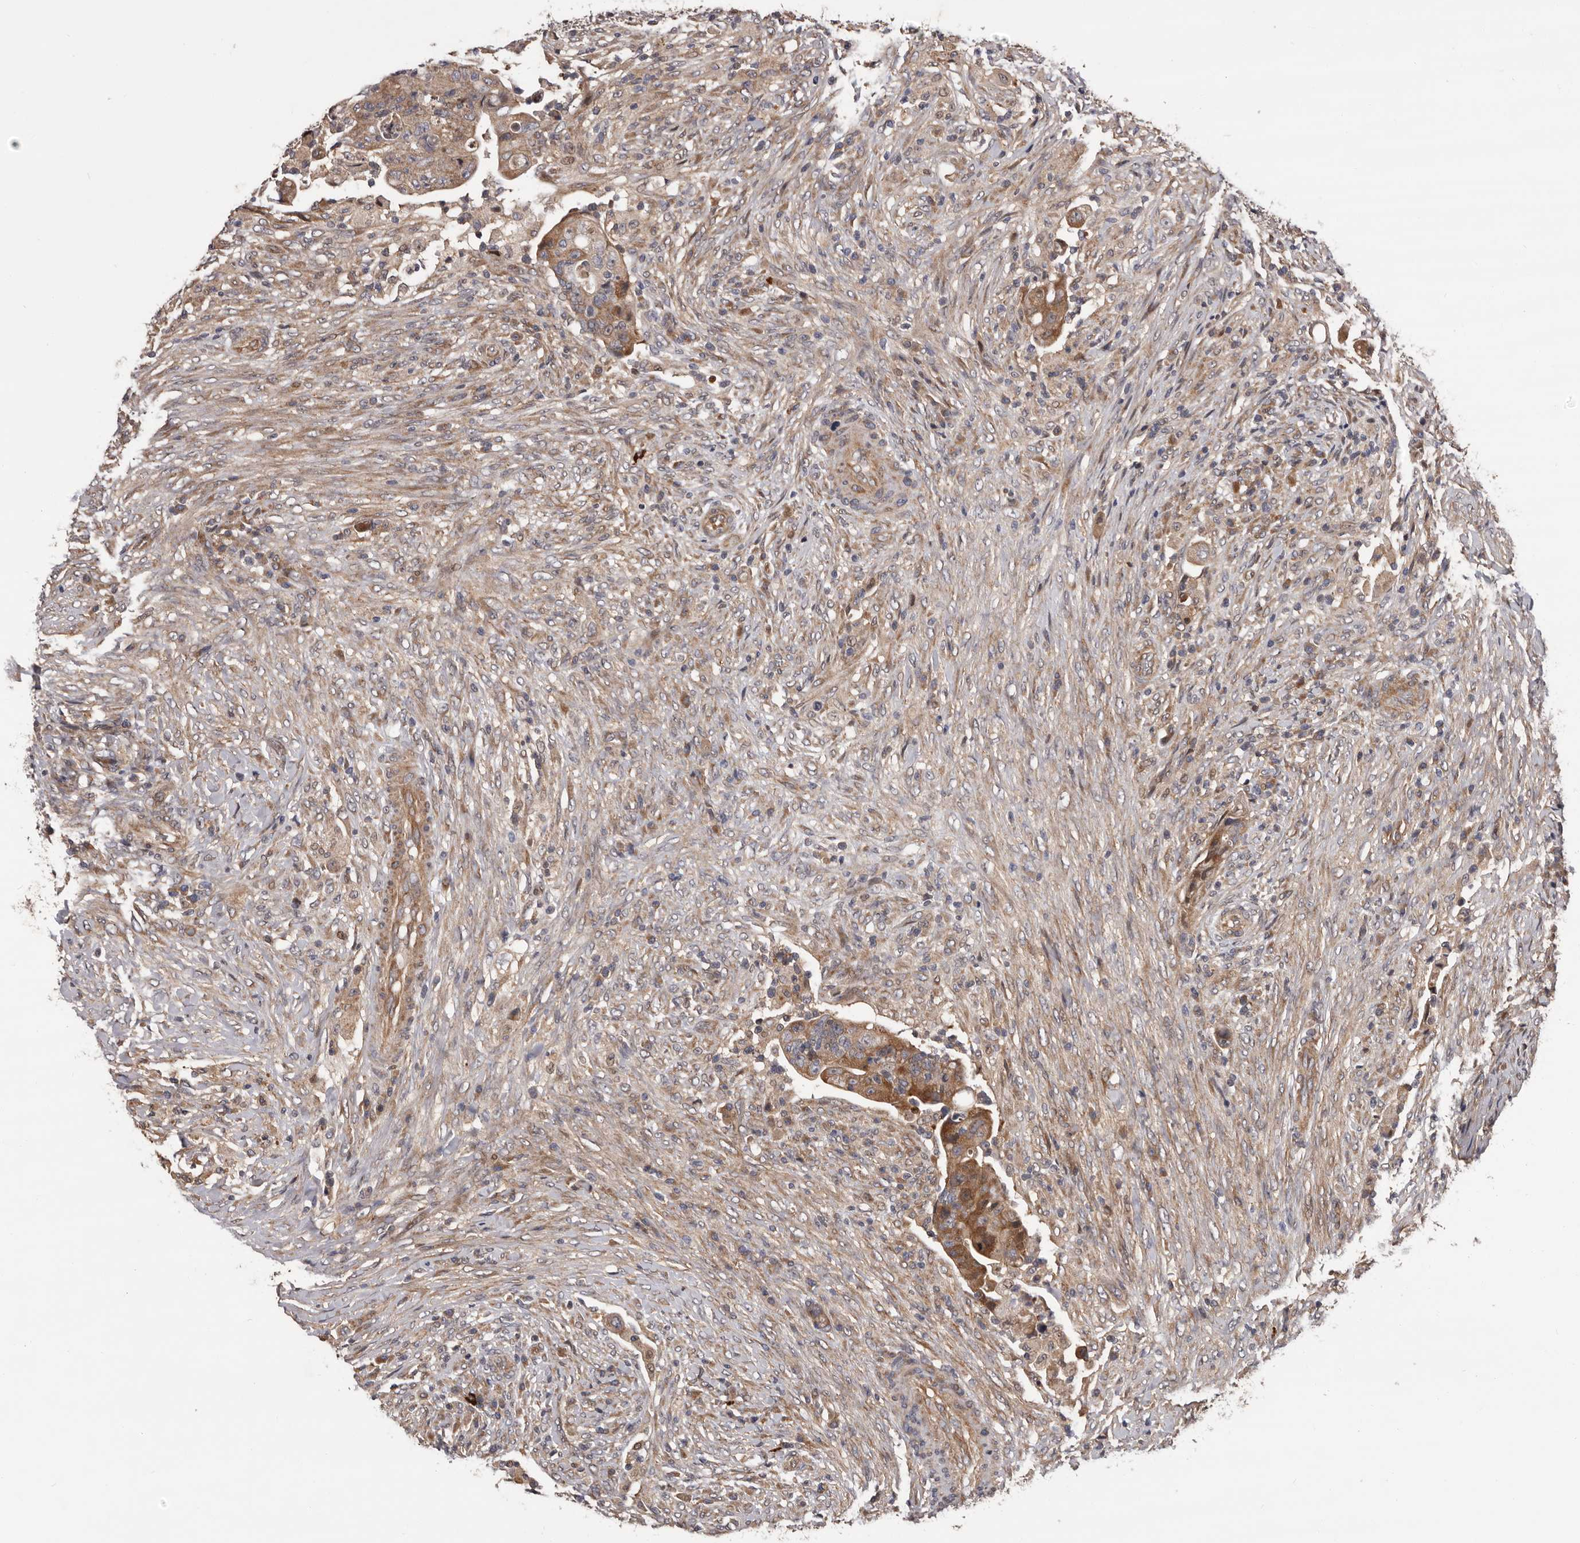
{"staining": {"intensity": "moderate", "quantity": ">75%", "location": "cytoplasmic/membranous"}, "tissue": "colorectal cancer", "cell_type": "Tumor cells", "image_type": "cancer", "snomed": [{"axis": "morphology", "description": "Adenocarcinoma, NOS"}, {"axis": "topography", "description": "Rectum"}], "caption": "Immunohistochemical staining of colorectal adenocarcinoma exhibits moderate cytoplasmic/membranous protein positivity in about >75% of tumor cells. (Brightfield microscopy of DAB IHC at high magnification).", "gene": "PRKD1", "patient": {"sex": "female", "age": 71}}